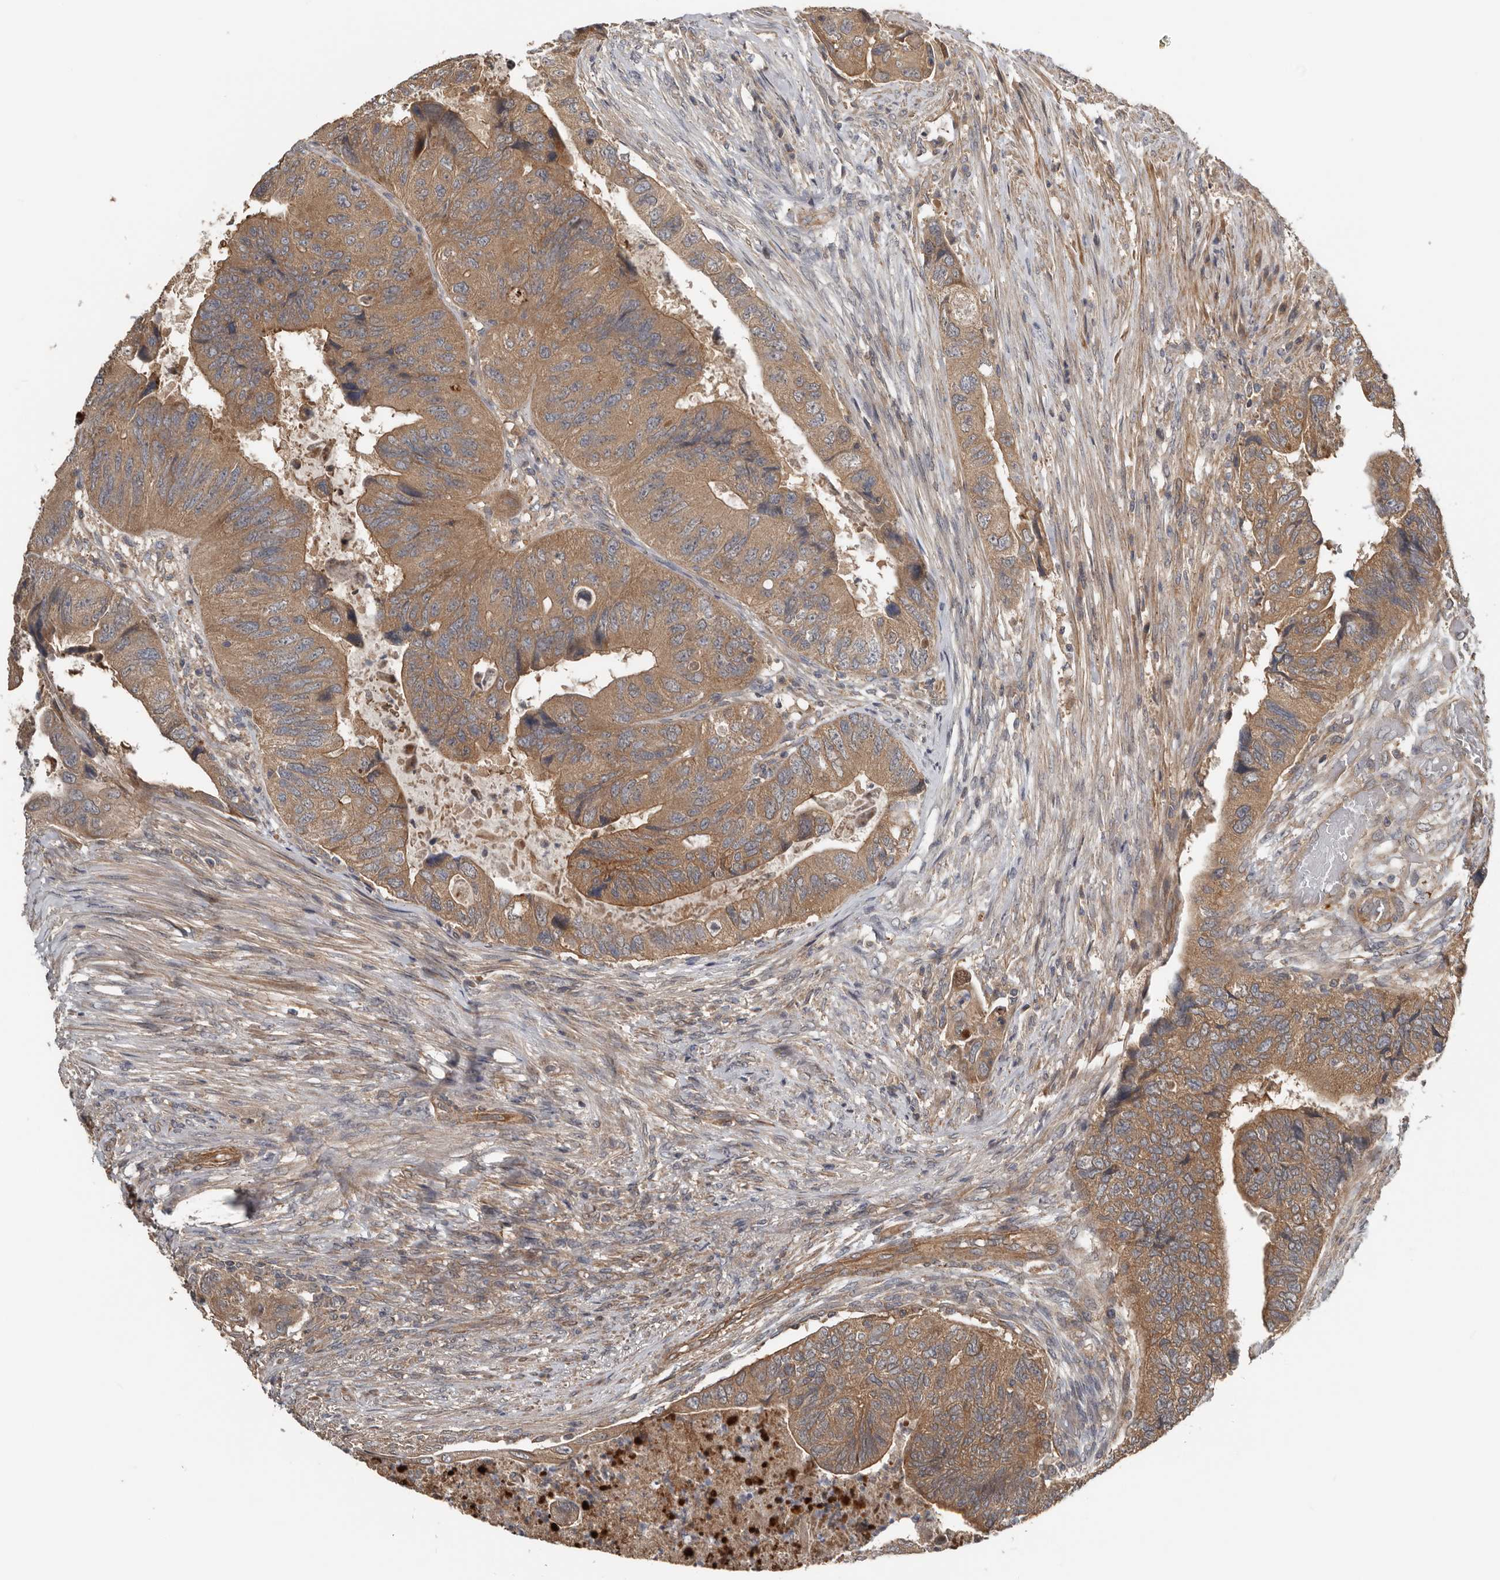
{"staining": {"intensity": "moderate", "quantity": ">75%", "location": "cytoplasmic/membranous"}, "tissue": "colorectal cancer", "cell_type": "Tumor cells", "image_type": "cancer", "snomed": [{"axis": "morphology", "description": "Adenocarcinoma, NOS"}, {"axis": "topography", "description": "Rectum"}], "caption": "Immunohistochemistry of colorectal cancer (adenocarcinoma) shows medium levels of moderate cytoplasmic/membranous staining in approximately >75% of tumor cells.", "gene": "DNAJB4", "patient": {"sex": "male", "age": 63}}